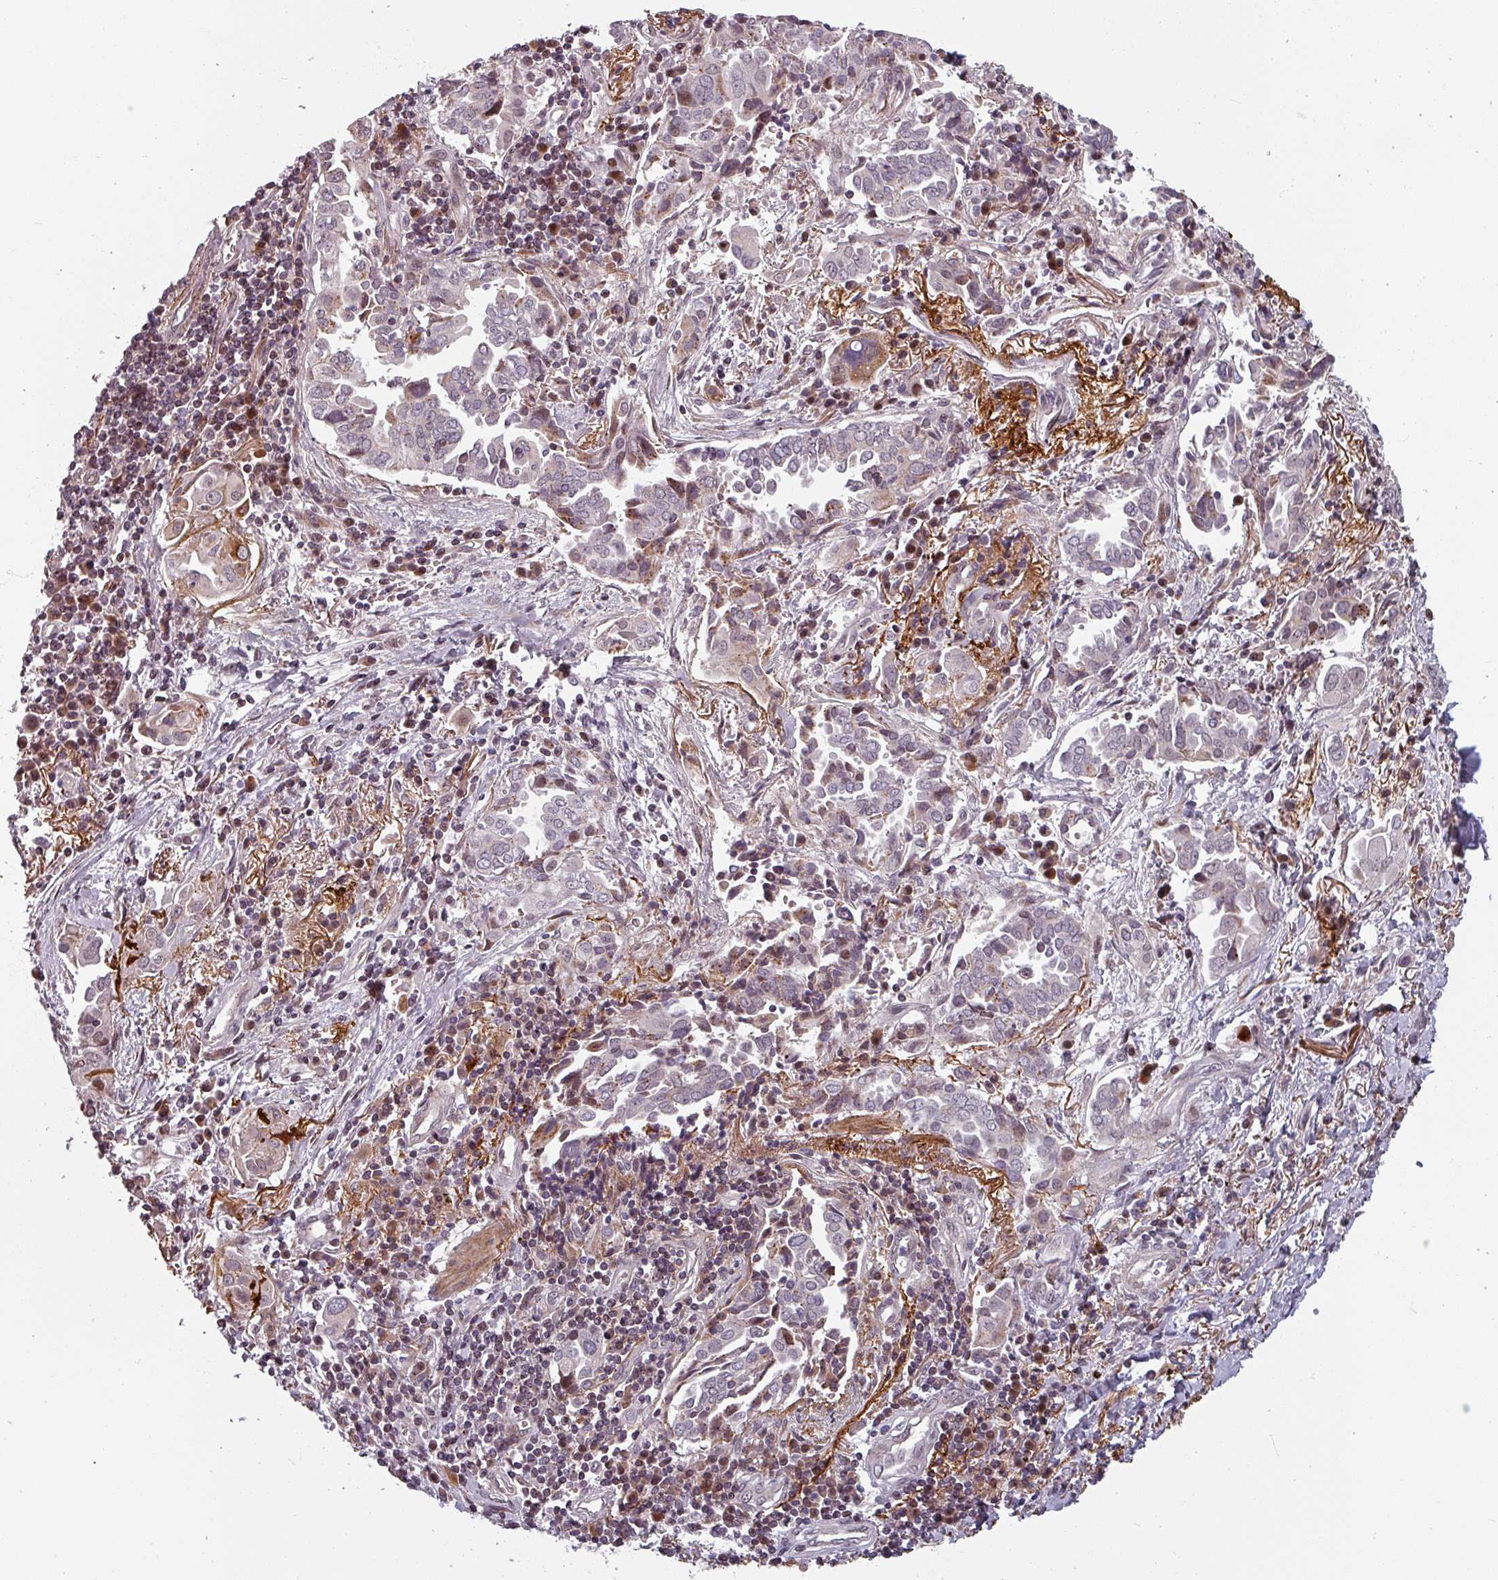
{"staining": {"intensity": "moderate", "quantity": "<25%", "location": "cytoplasmic/membranous"}, "tissue": "lung cancer", "cell_type": "Tumor cells", "image_type": "cancer", "snomed": [{"axis": "morphology", "description": "Adenocarcinoma, NOS"}, {"axis": "topography", "description": "Lung"}], "caption": "Immunohistochemical staining of human lung cancer (adenocarcinoma) shows low levels of moderate cytoplasmic/membranous protein positivity in about <25% of tumor cells.", "gene": "CYB5RL", "patient": {"sex": "male", "age": 76}}